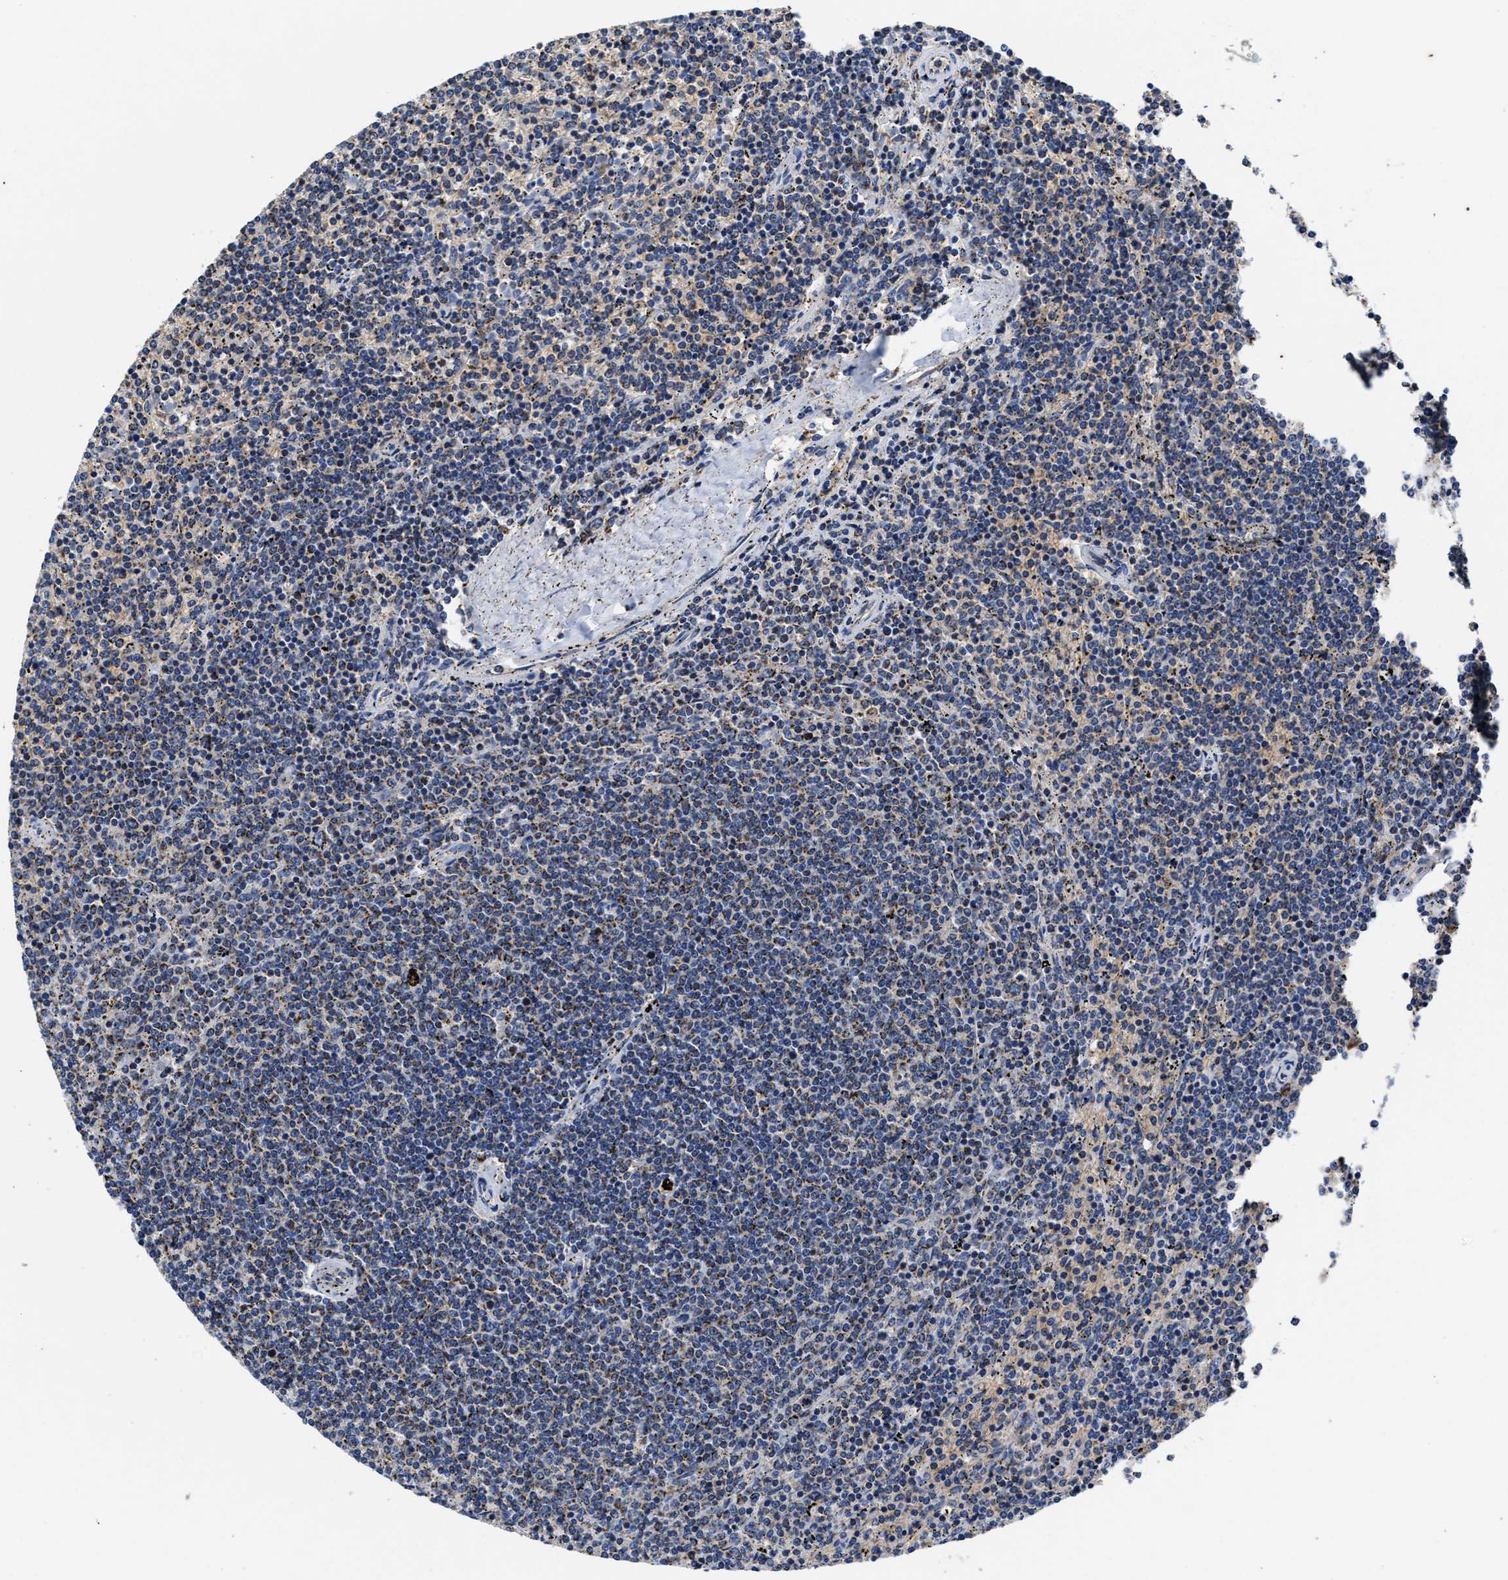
{"staining": {"intensity": "moderate", "quantity": "<25%", "location": "cytoplasmic/membranous"}, "tissue": "lymphoma", "cell_type": "Tumor cells", "image_type": "cancer", "snomed": [{"axis": "morphology", "description": "Malignant lymphoma, non-Hodgkin's type, Low grade"}, {"axis": "topography", "description": "Spleen"}], "caption": "Human lymphoma stained with a brown dye demonstrates moderate cytoplasmic/membranous positive positivity in about <25% of tumor cells.", "gene": "CACNA1D", "patient": {"sex": "female", "age": 50}}